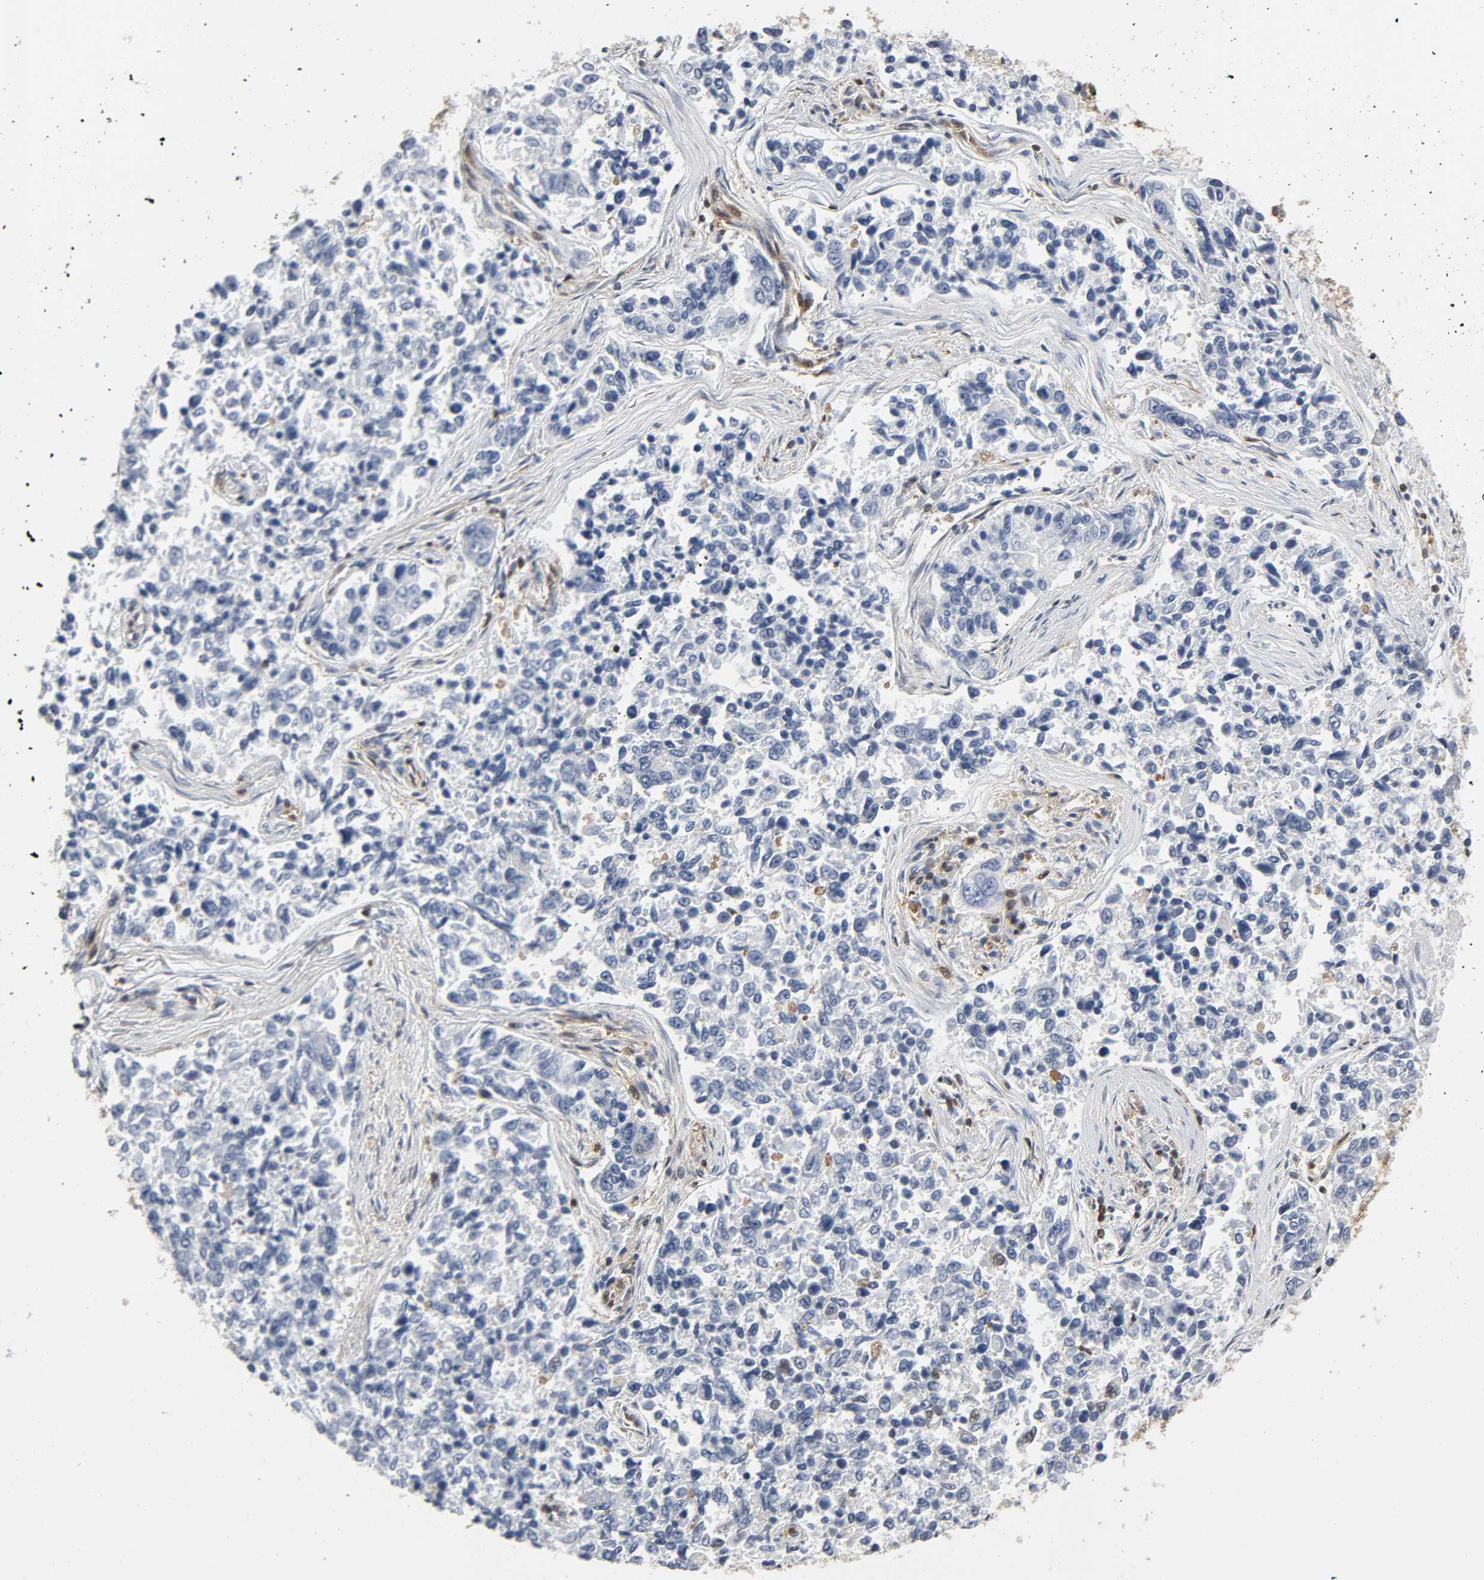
{"staining": {"intensity": "negative", "quantity": "none", "location": "none"}, "tissue": "lung cancer", "cell_type": "Tumor cells", "image_type": "cancer", "snomed": [{"axis": "morphology", "description": "Adenocarcinoma, NOS"}, {"axis": "topography", "description": "Lung"}], "caption": "This is an immunohistochemistry (IHC) image of lung cancer. There is no positivity in tumor cells.", "gene": "GSK3A", "patient": {"sex": "male", "age": 84}}